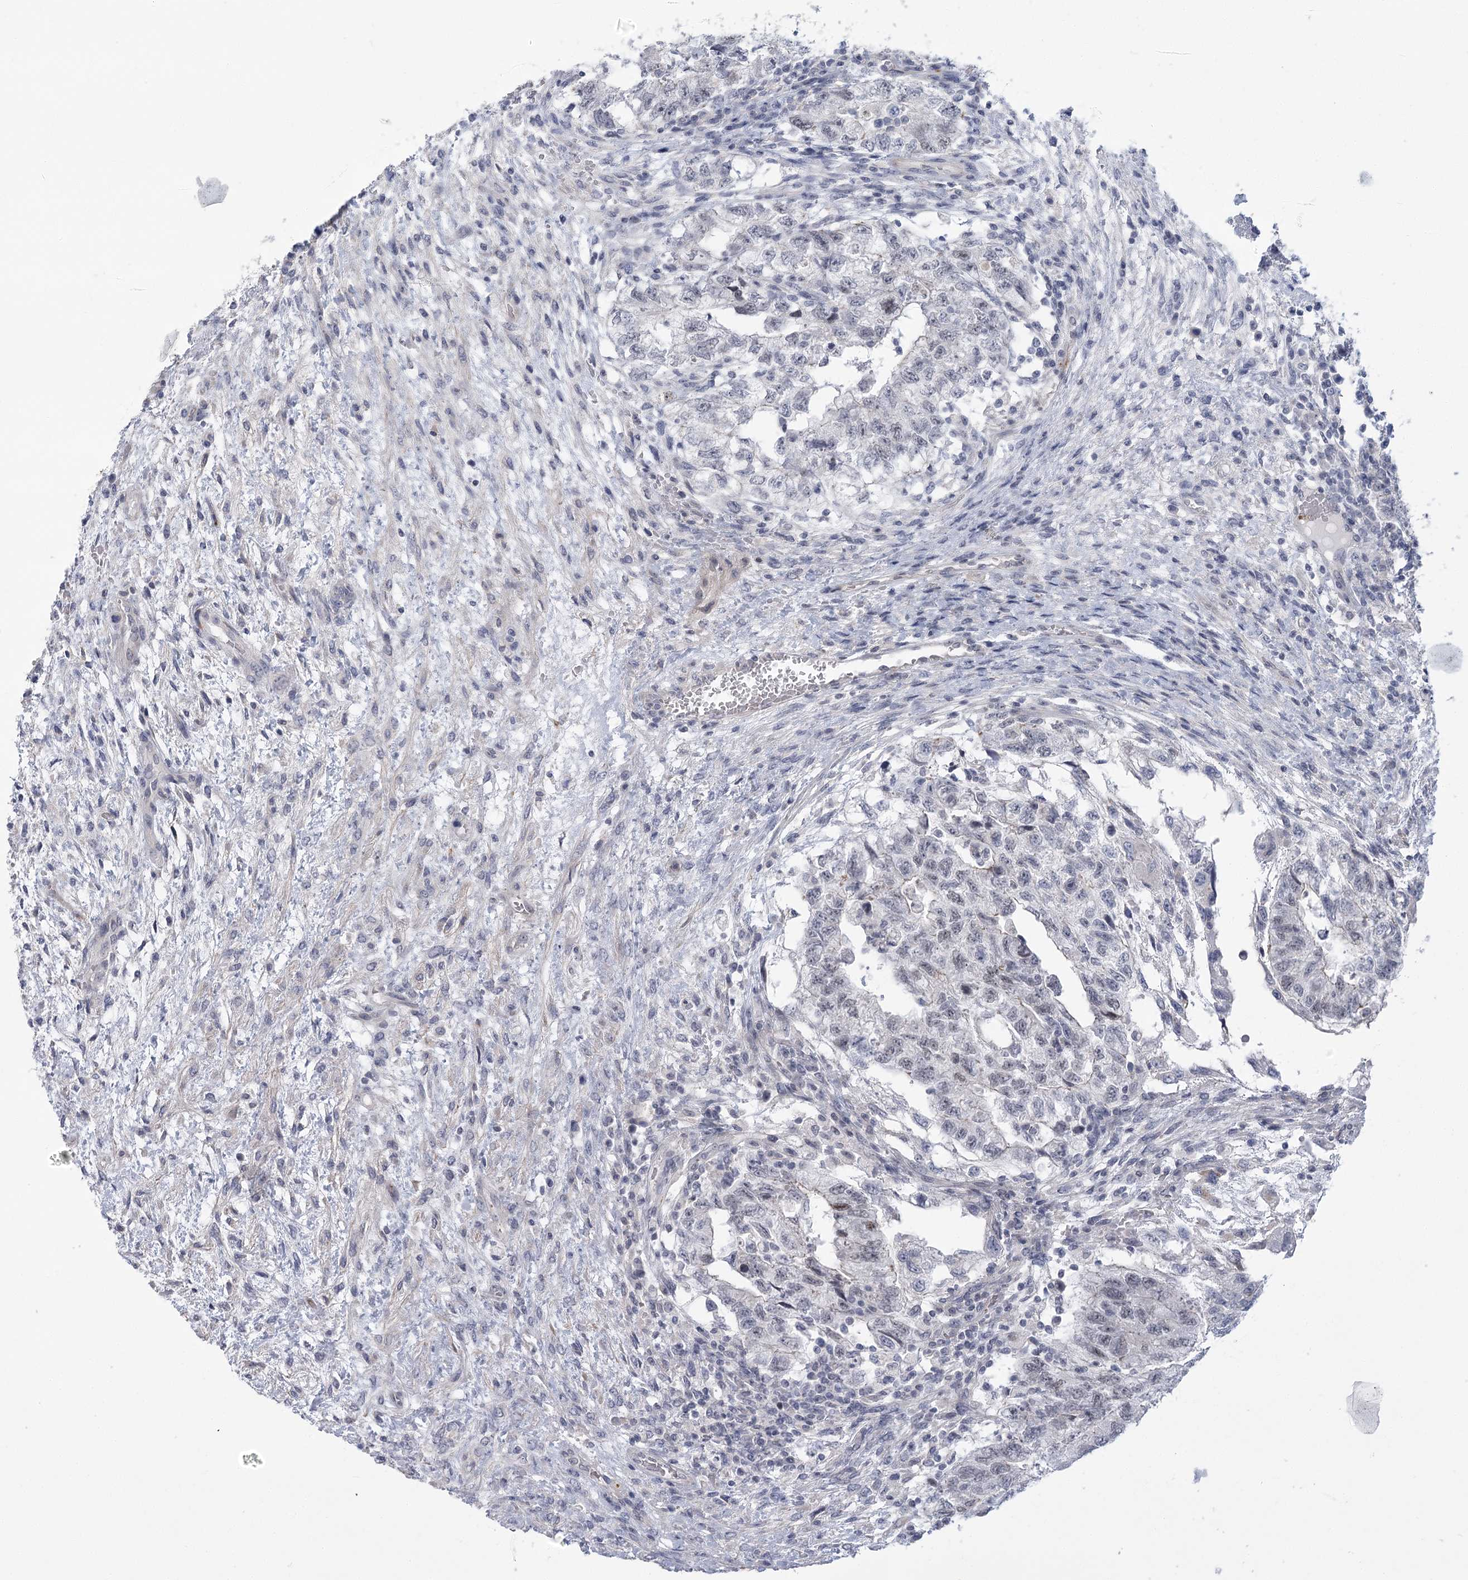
{"staining": {"intensity": "negative", "quantity": "none", "location": "none"}, "tissue": "testis cancer", "cell_type": "Tumor cells", "image_type": "cancer", "snomed": [{"axis": "morphology", "description": "Carcinoma, Embryonal, NOS"}, {"axis": "topography", "description": "Testis"}], "caption": "This photomicrograph is of testis embryonal carcinoma stained with immunohistochemistry to label a protein in brown with the nuclei are counter-stained blue. There is no expression in tumor cells.", "gene": "FAM76B", "patient": {"sex": "male", "age": 36}}